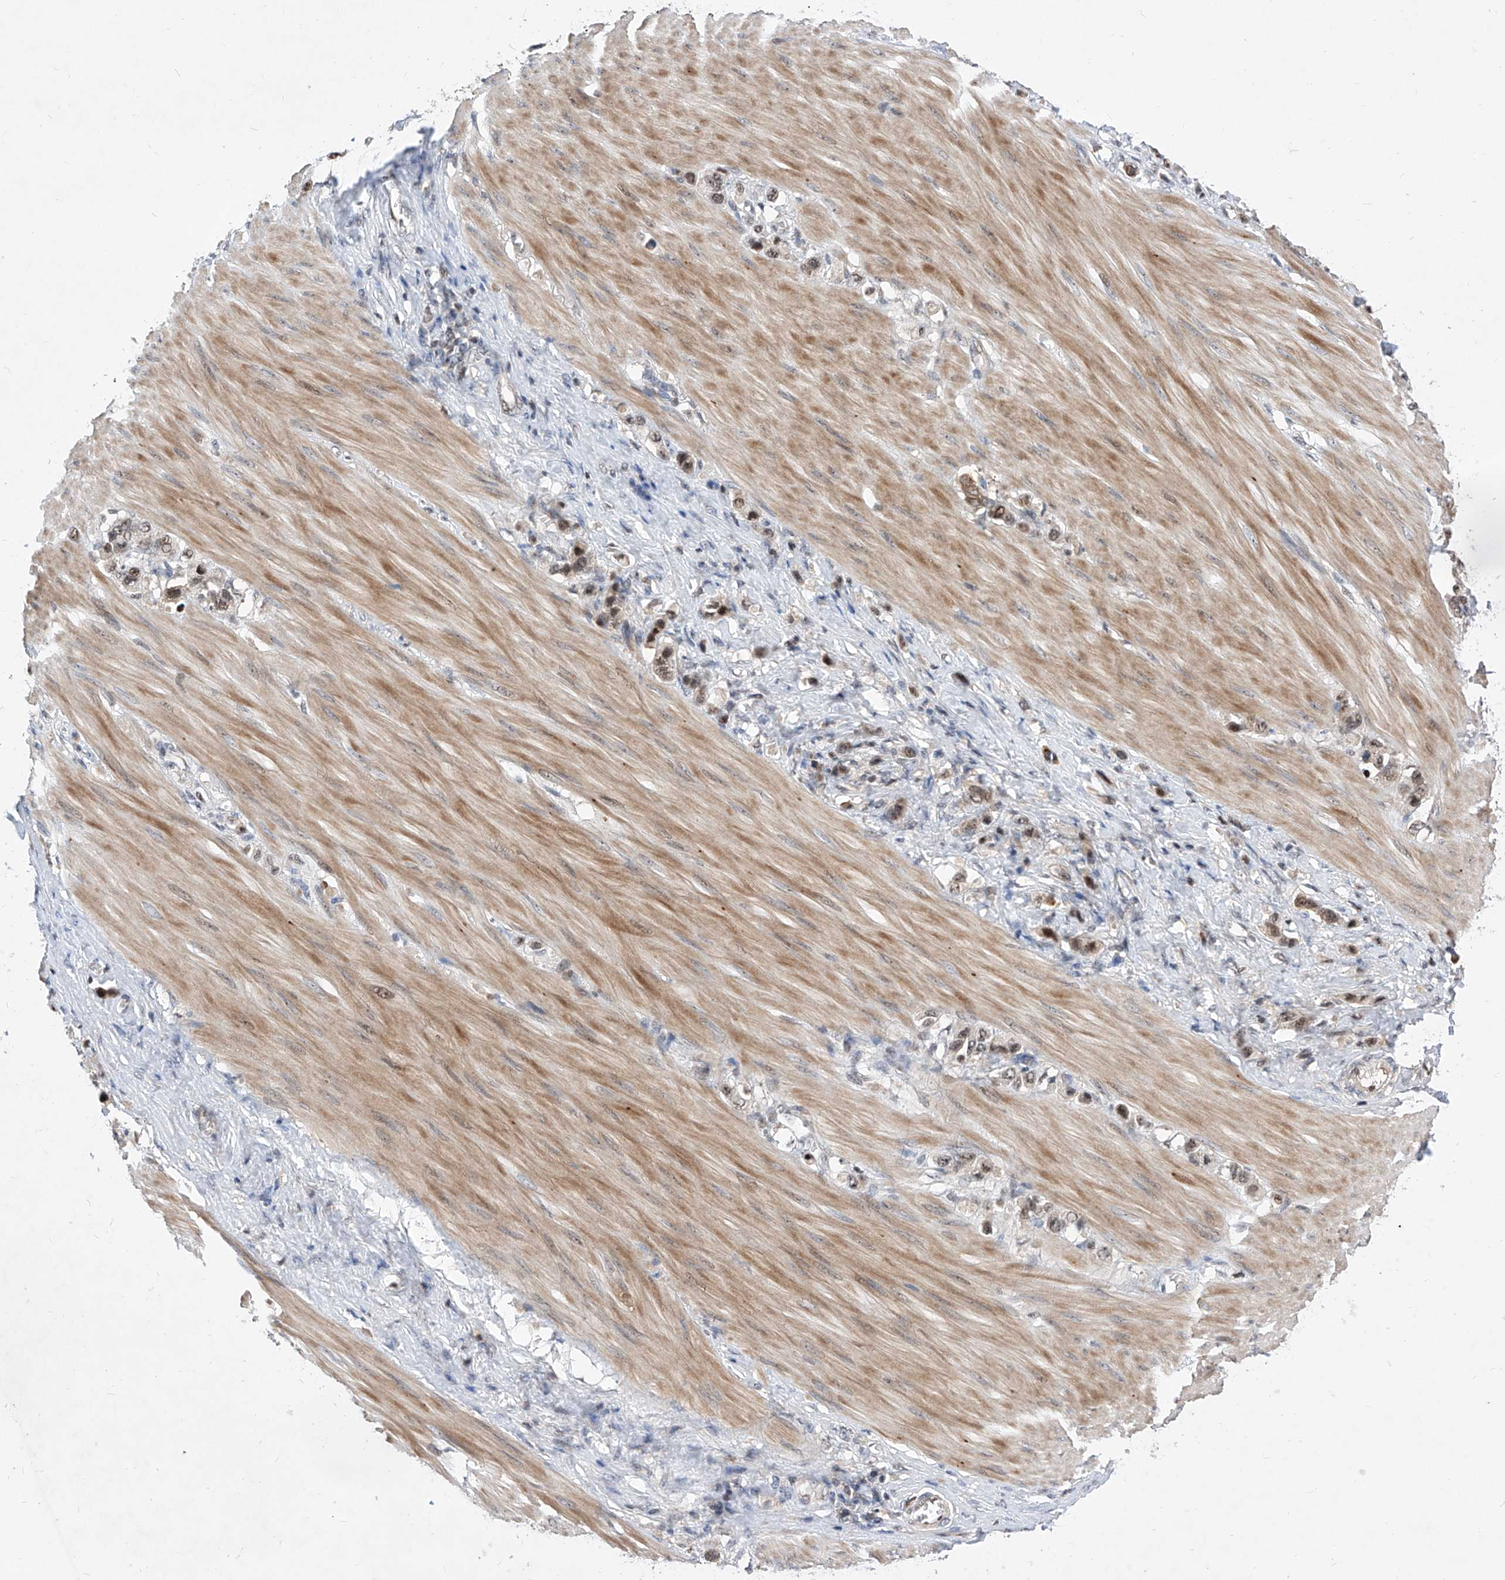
{"staining": {"intensity": "moderate", "quantity": ">75%", "location": "nuclear"}, "tissue": "stomach cancer", "cell_type": "Tumor cells", "image_type": "cancer", "snomed": [{"axis": "morphology", "description": "Adenocarcinoma, NOS"}, {"axis": "topography", "description": "Stomach"}], "caption": "Stomach cancer (adenocarcinoma) tissue displays moderate nuclear staining in approximately >75% of tumor cells, visualized by immunohistochemistry.", "gene": "LGR4", "patient": {"sex": "female", "age": 65}}